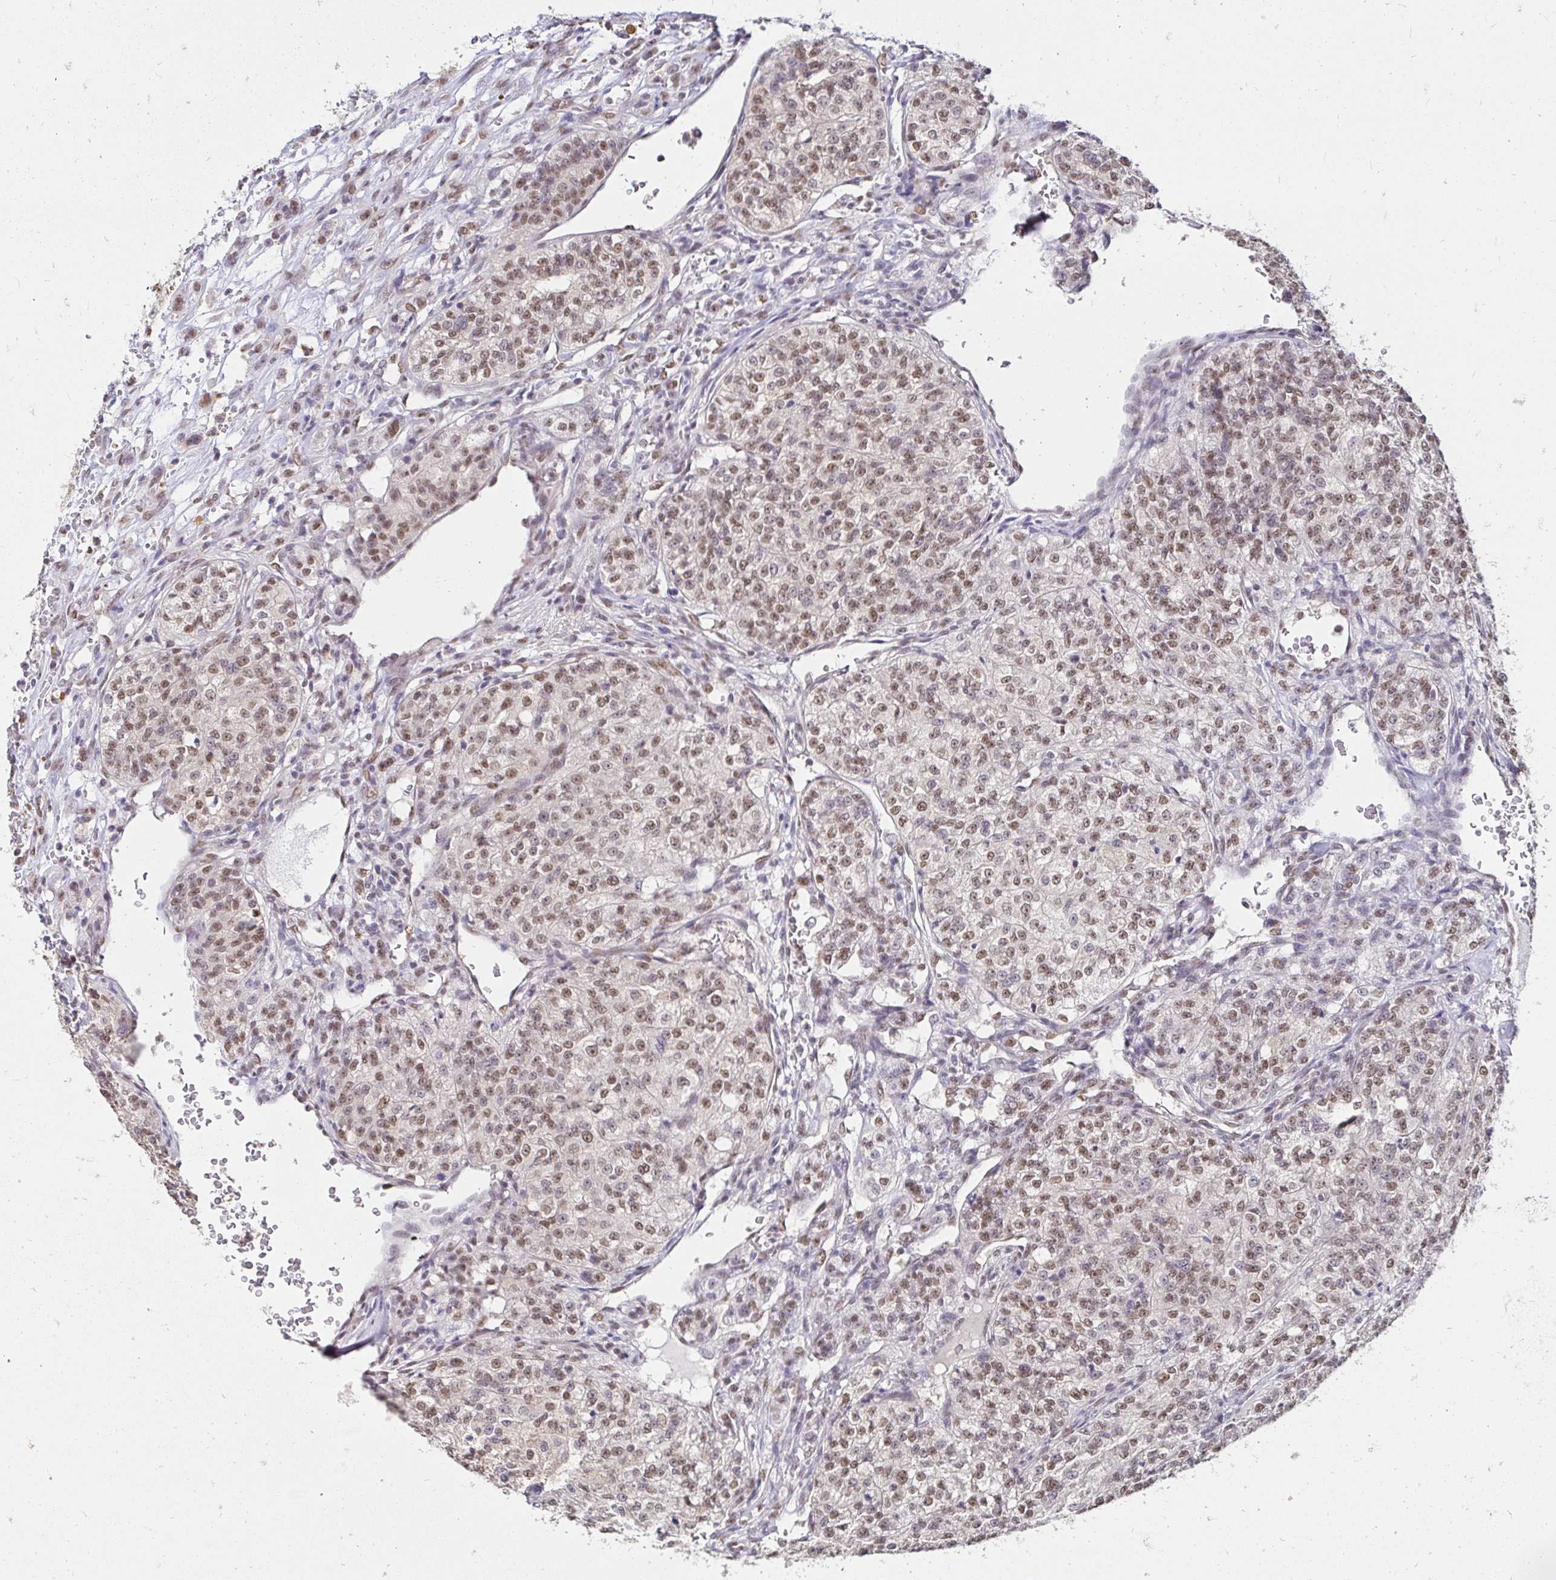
{"staining": {"intensity": "moderate", "quantity": ">75%", "location": "nuclear"}, "tissue": "renal cancer", "cell_type": "Tumor cells", "image_type": "cancer", "snomed": [{"axis": "morphology", "description": "Adenocarcinoma, NOS"}, {"axis": "topography", "description": "Kidney"}], "caption": "A brown stain shows moderate nuclear staining of a protein in human renal adenocarcinoma tumor cells.", "gene": "RIMS4", "patient": {"sex": "female", "age": 63}}